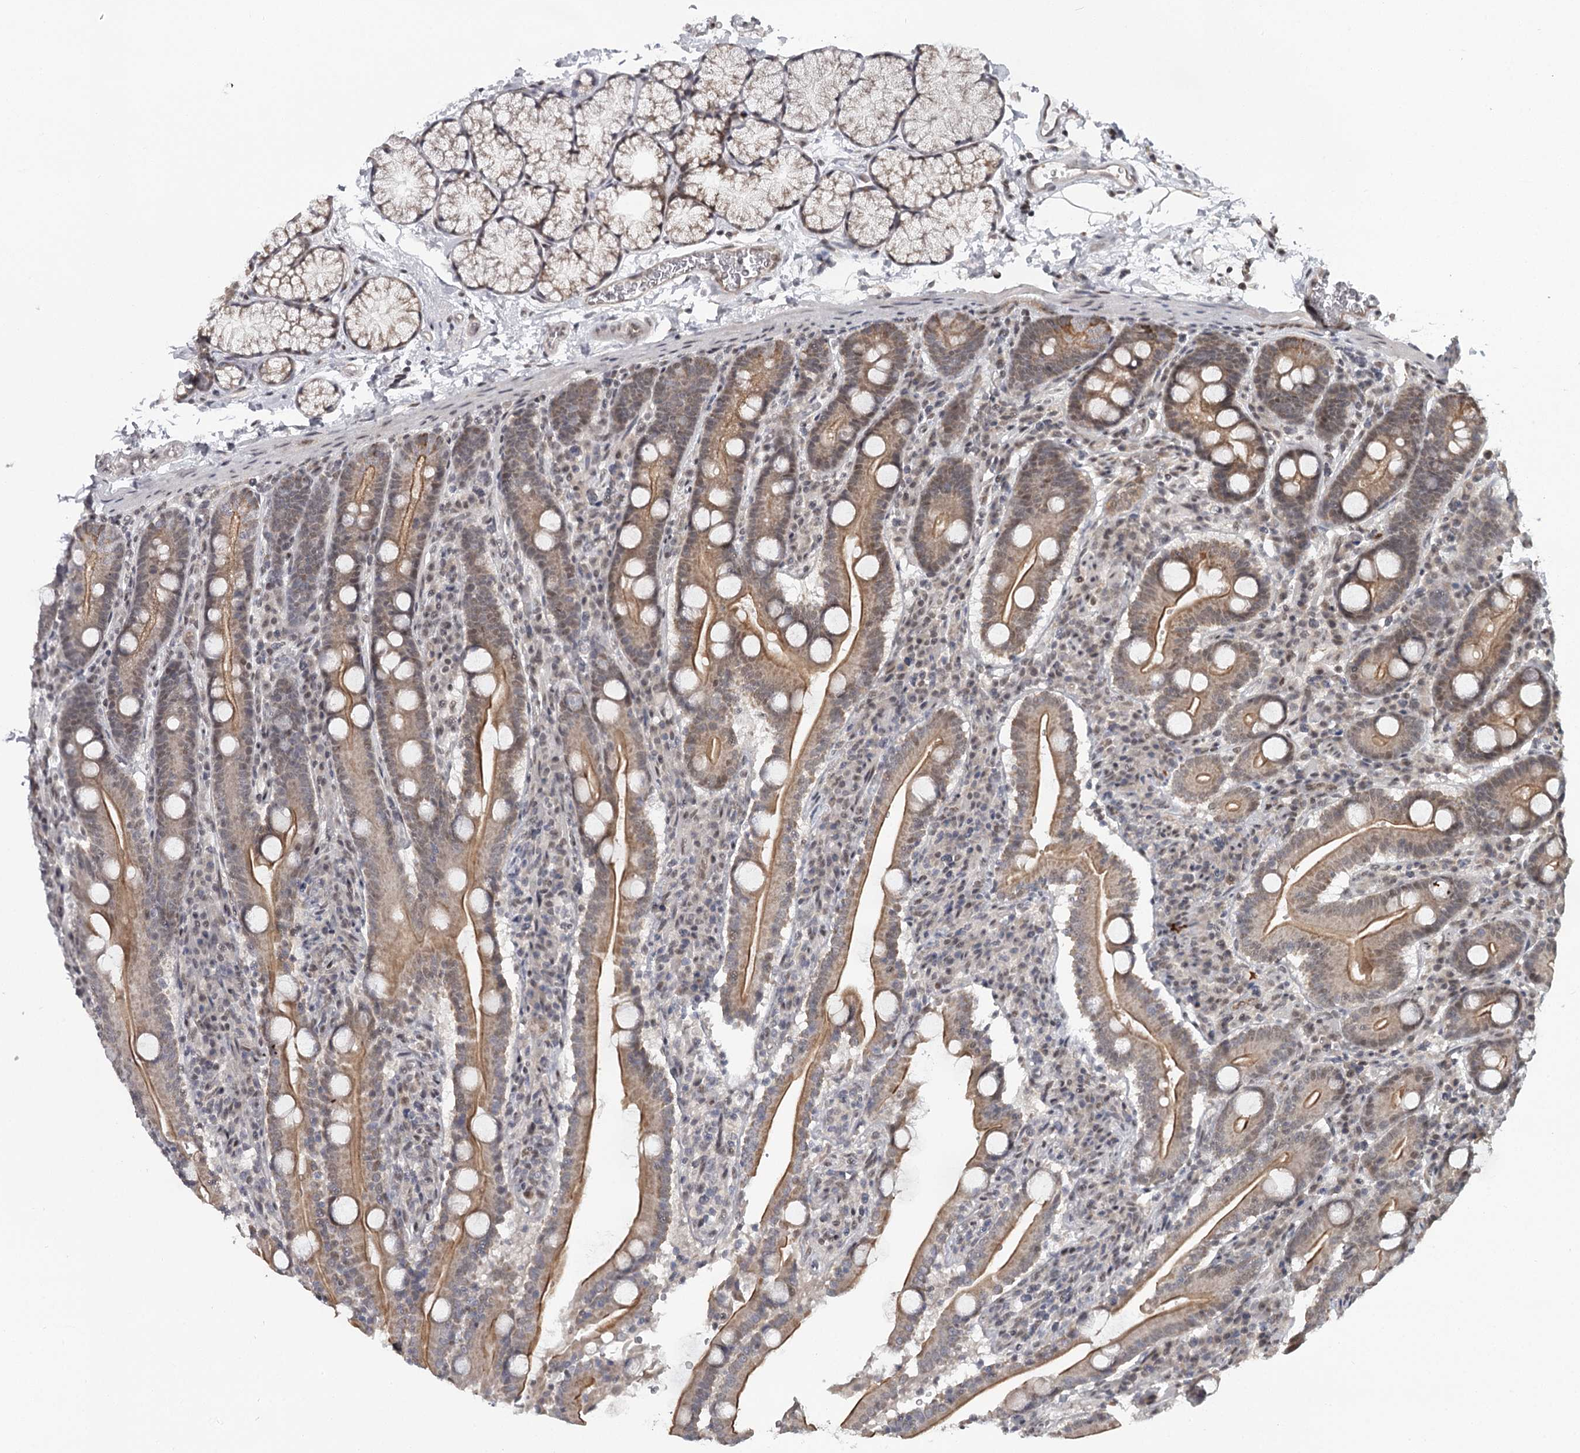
{"staining": {"intensity": "moderate", "quantity": ">75%", "location": "cytoplasmic/membranous,nuclear"}, "tissue": "duodenum", "cell_type": "Glandular cells", "image_type": "normal", "snomed": [{"axis": "morphology", "description": "Normal tissue, NOS"}, {"axis": "topography", "description": "Duodenum"}], "caption": "High-magnification brightfield microscopy of unremarkable duodenum stained with DAB (brown) and counterstained with hematoxylin (blue). glandular cells exhibit moderate cytoplasmic/membranous,nuclear positivity is appreciated in about>75% of cells.", "gene": "FAM13C", "patient": {"sex": "male", "age": 35}}